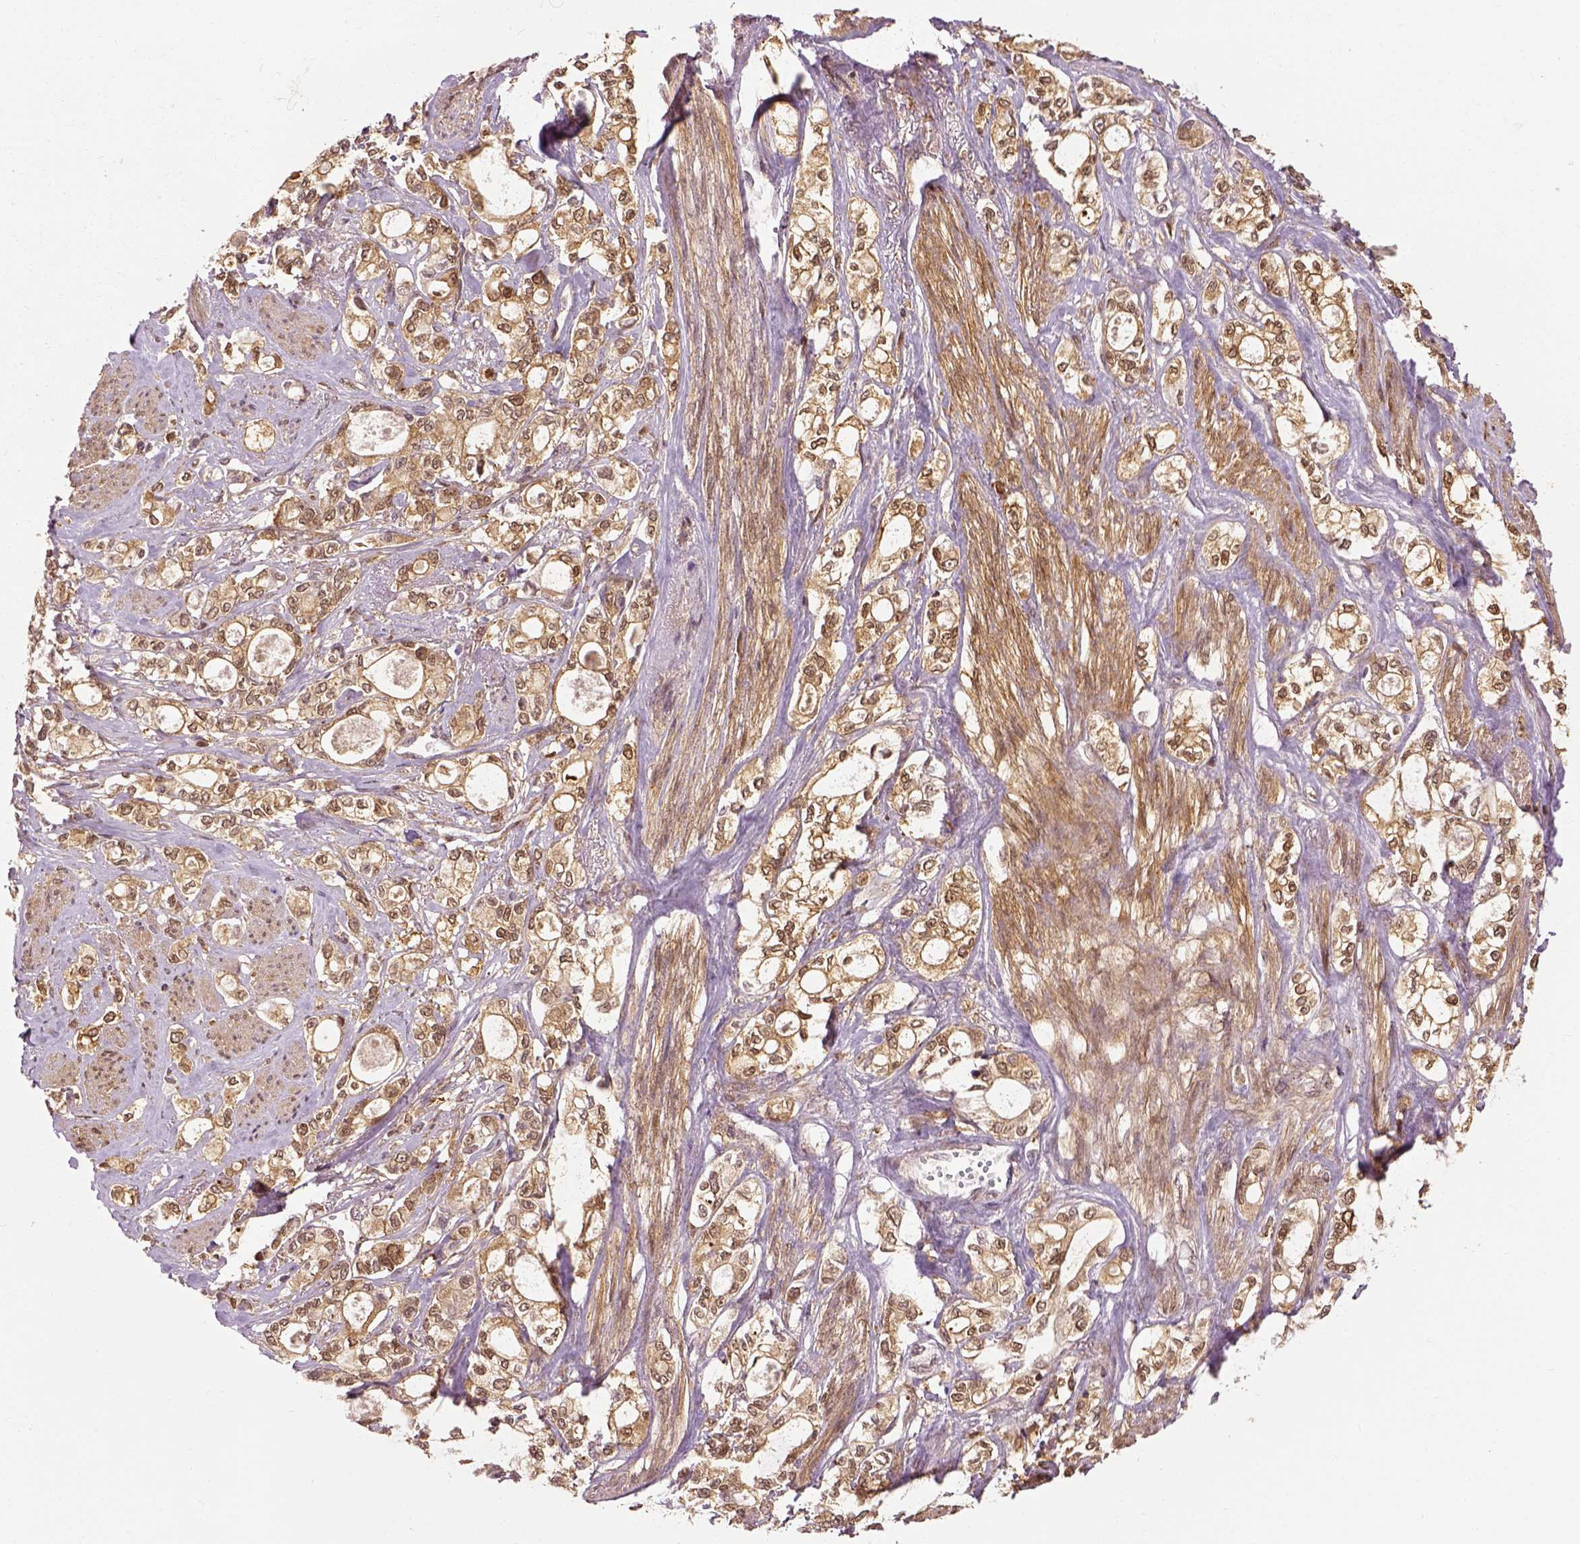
{"staining": {"intensity": "moderate", "quantity": ">75%", "location": "cytoplasmic/membranous"}, "tissue": "stomach cancer", "cell_type": "Tumor cells", "image_type": "cancer", "snomed": [{"axis": "morphology", "description": "Adenocarcinoma, NOS"}, {"axis": "topography", "description": "Stomach"}], "caption": "This micrograph shows stomach adenocarcinoma stained with immunohistochemistry to label a protein in brown. The cytoplasmic/membranous of tumor cells show moderate positivity for the protein. Nuclei are counter-stained blue.", "gene": "GPI", "patient": {"sex": "male", "age": 63}}